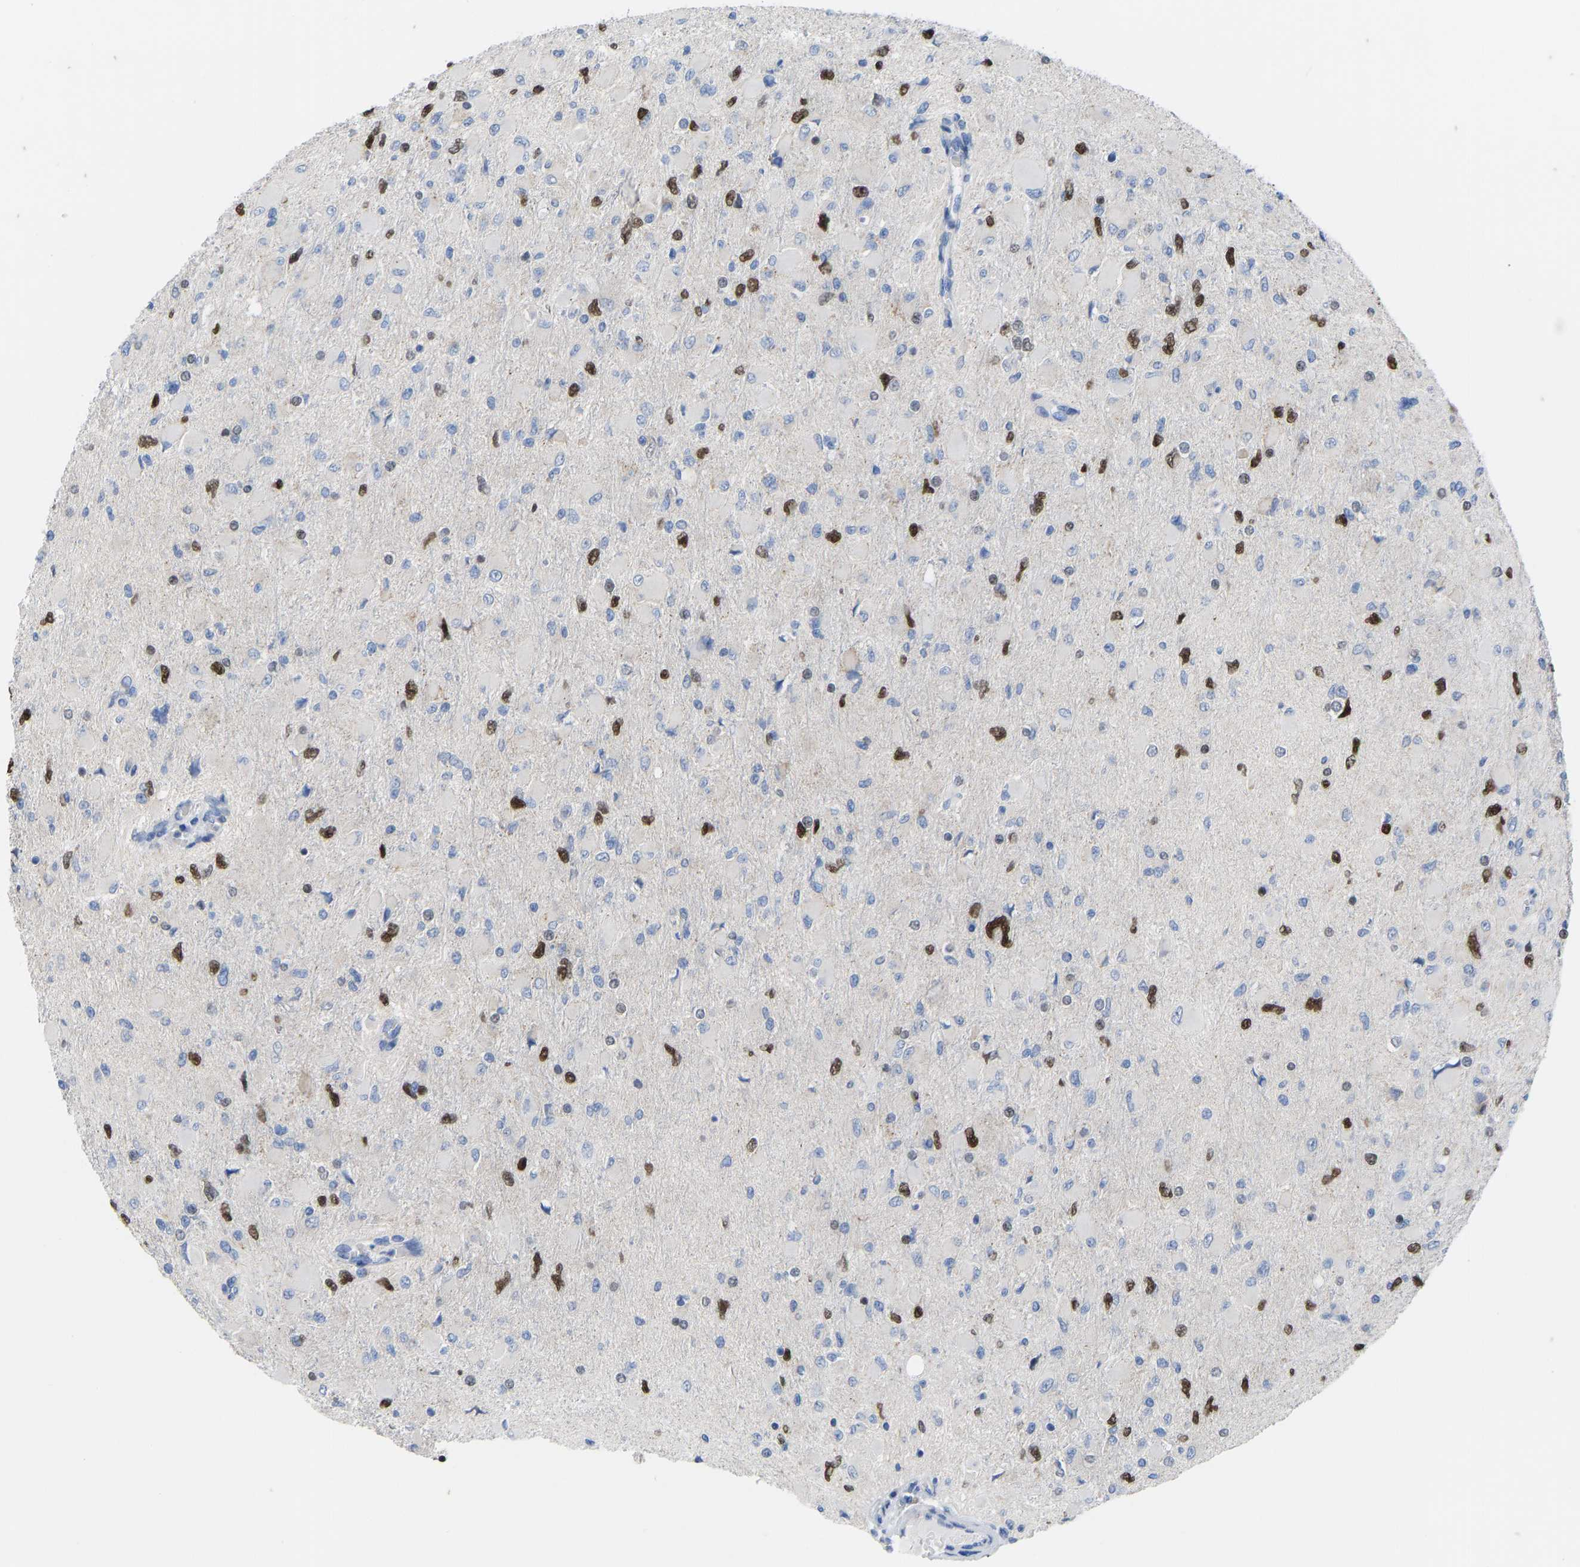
{"staining": {"intensity": "moderate", "quantity": "25%-75%", "location": "nuclear"}, "tissue": "glioma", "cell_type": "Tumor cells", "image_type": "cancer", "snomed": [{"axis": "morphology", "description": "Glioma, malignant, High grade"}, {"axis": "topography", "description": "Cerebral cortex"}], "caption": "Moderate nuclear staining for a protein is seen in approximately 25%-75% of tumor cells of malignant glioma (high-grade) using IHC.", "gene": "OLIG2", "patient": {"sex": "female", "age": 36}}